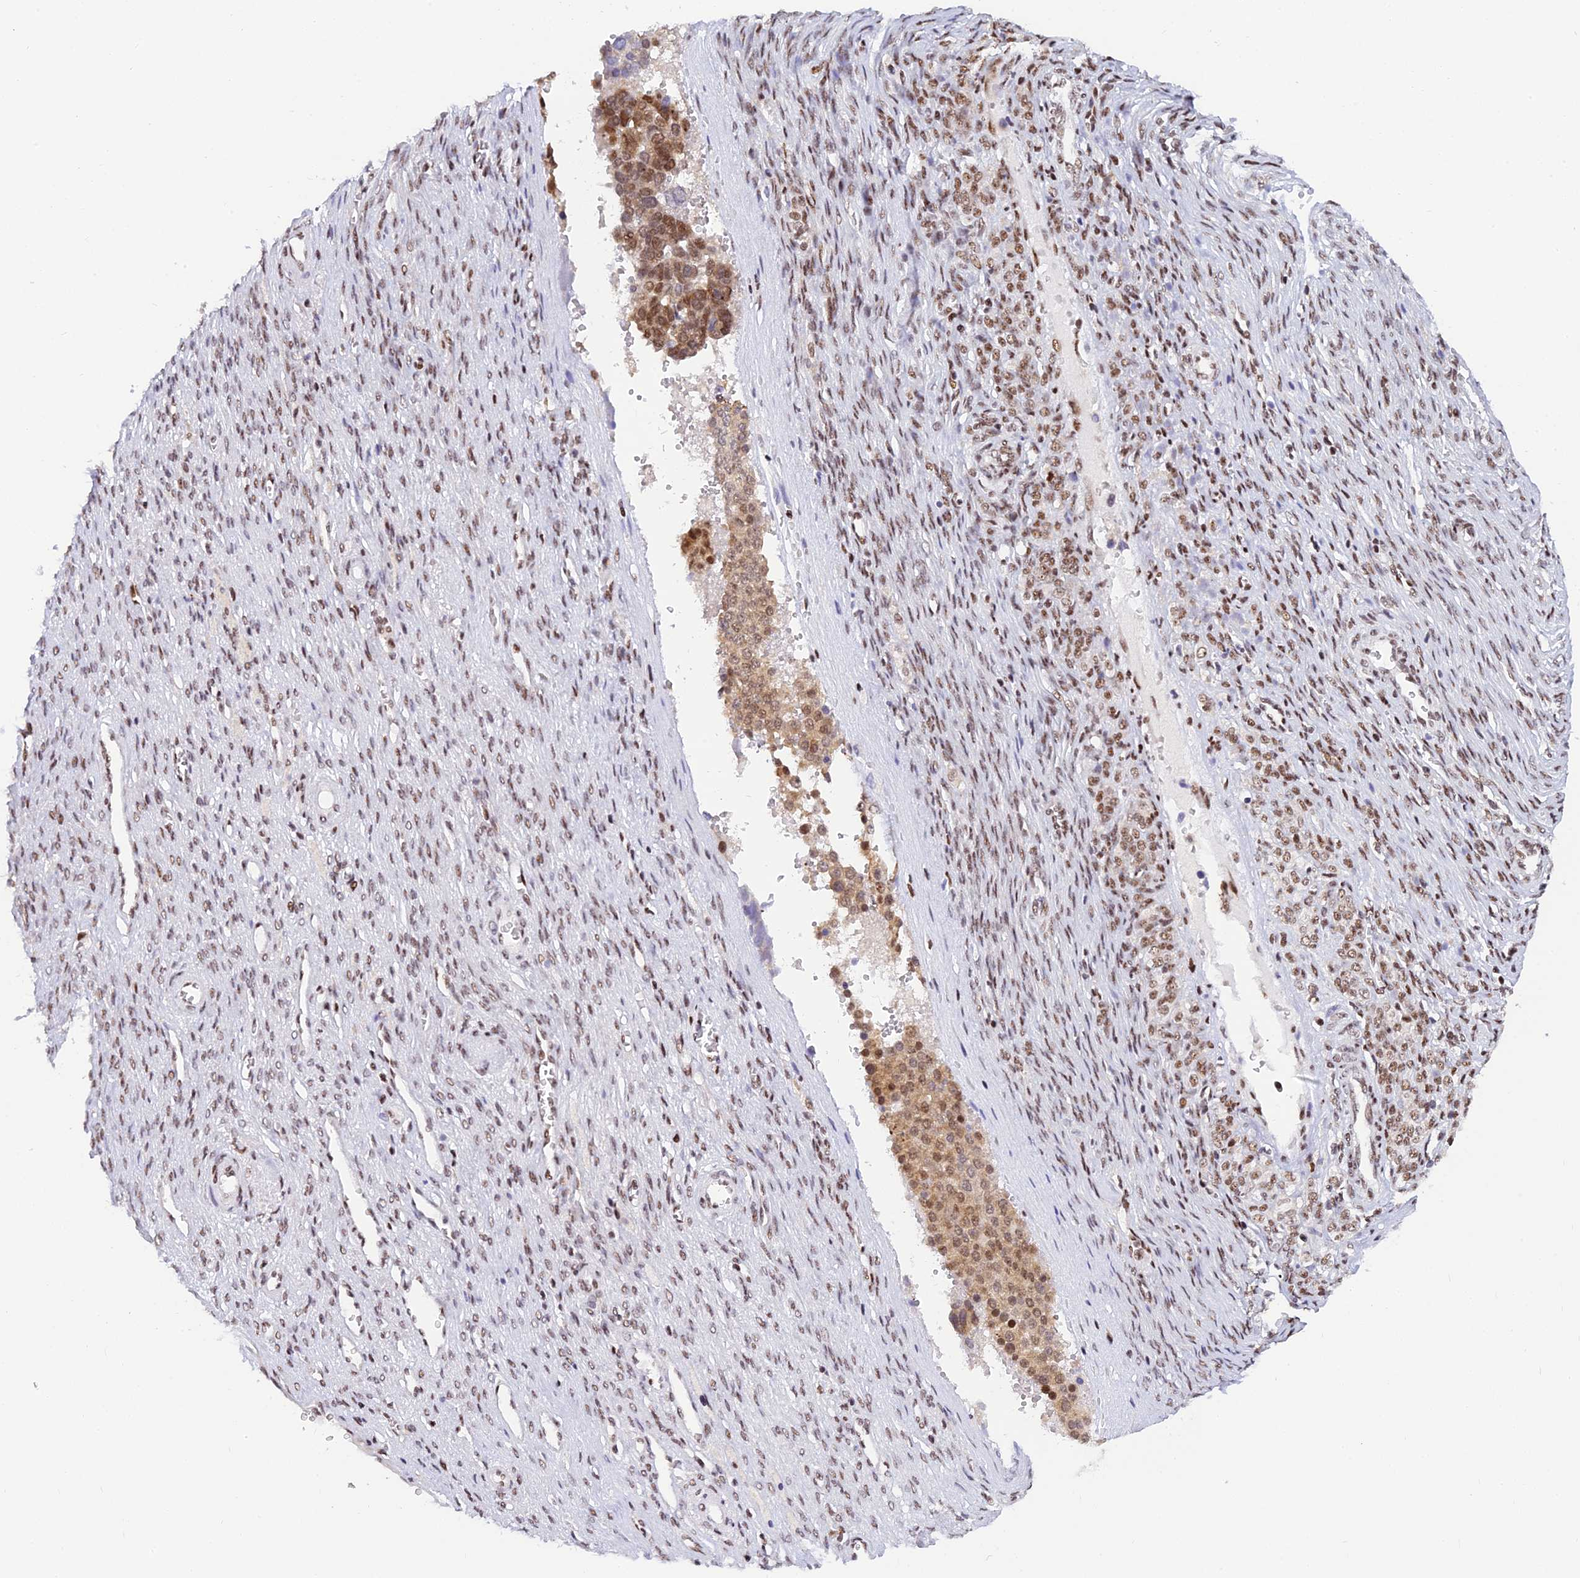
{"staining": {"intensity": "moderate", "quantity": ">75%", "location": "cytoplasmic/membranous,nuclear"}, "tissue": "ovarian cancer", "cell_type": "Tumor cells", "image_type": "cancer", "snomed": [{"axis": "morphology", "description": "Cystadenocarcinoma, serous, NOS"}, {"axis": "topography", "description": "Ovary"}], "caption": "Brown immunohistochemical staining in ovarian serous cystadenocarcinoma shows moderate cytoplasmic/membranous and nuclear positivity in about >75% of tumor cells. (DAB (3,3'-diaminobenzidine) = brown stain, brightfield microscopy at high magnification).", "gene": "USP22", "patient": {"sex": "female", "age": 44}}